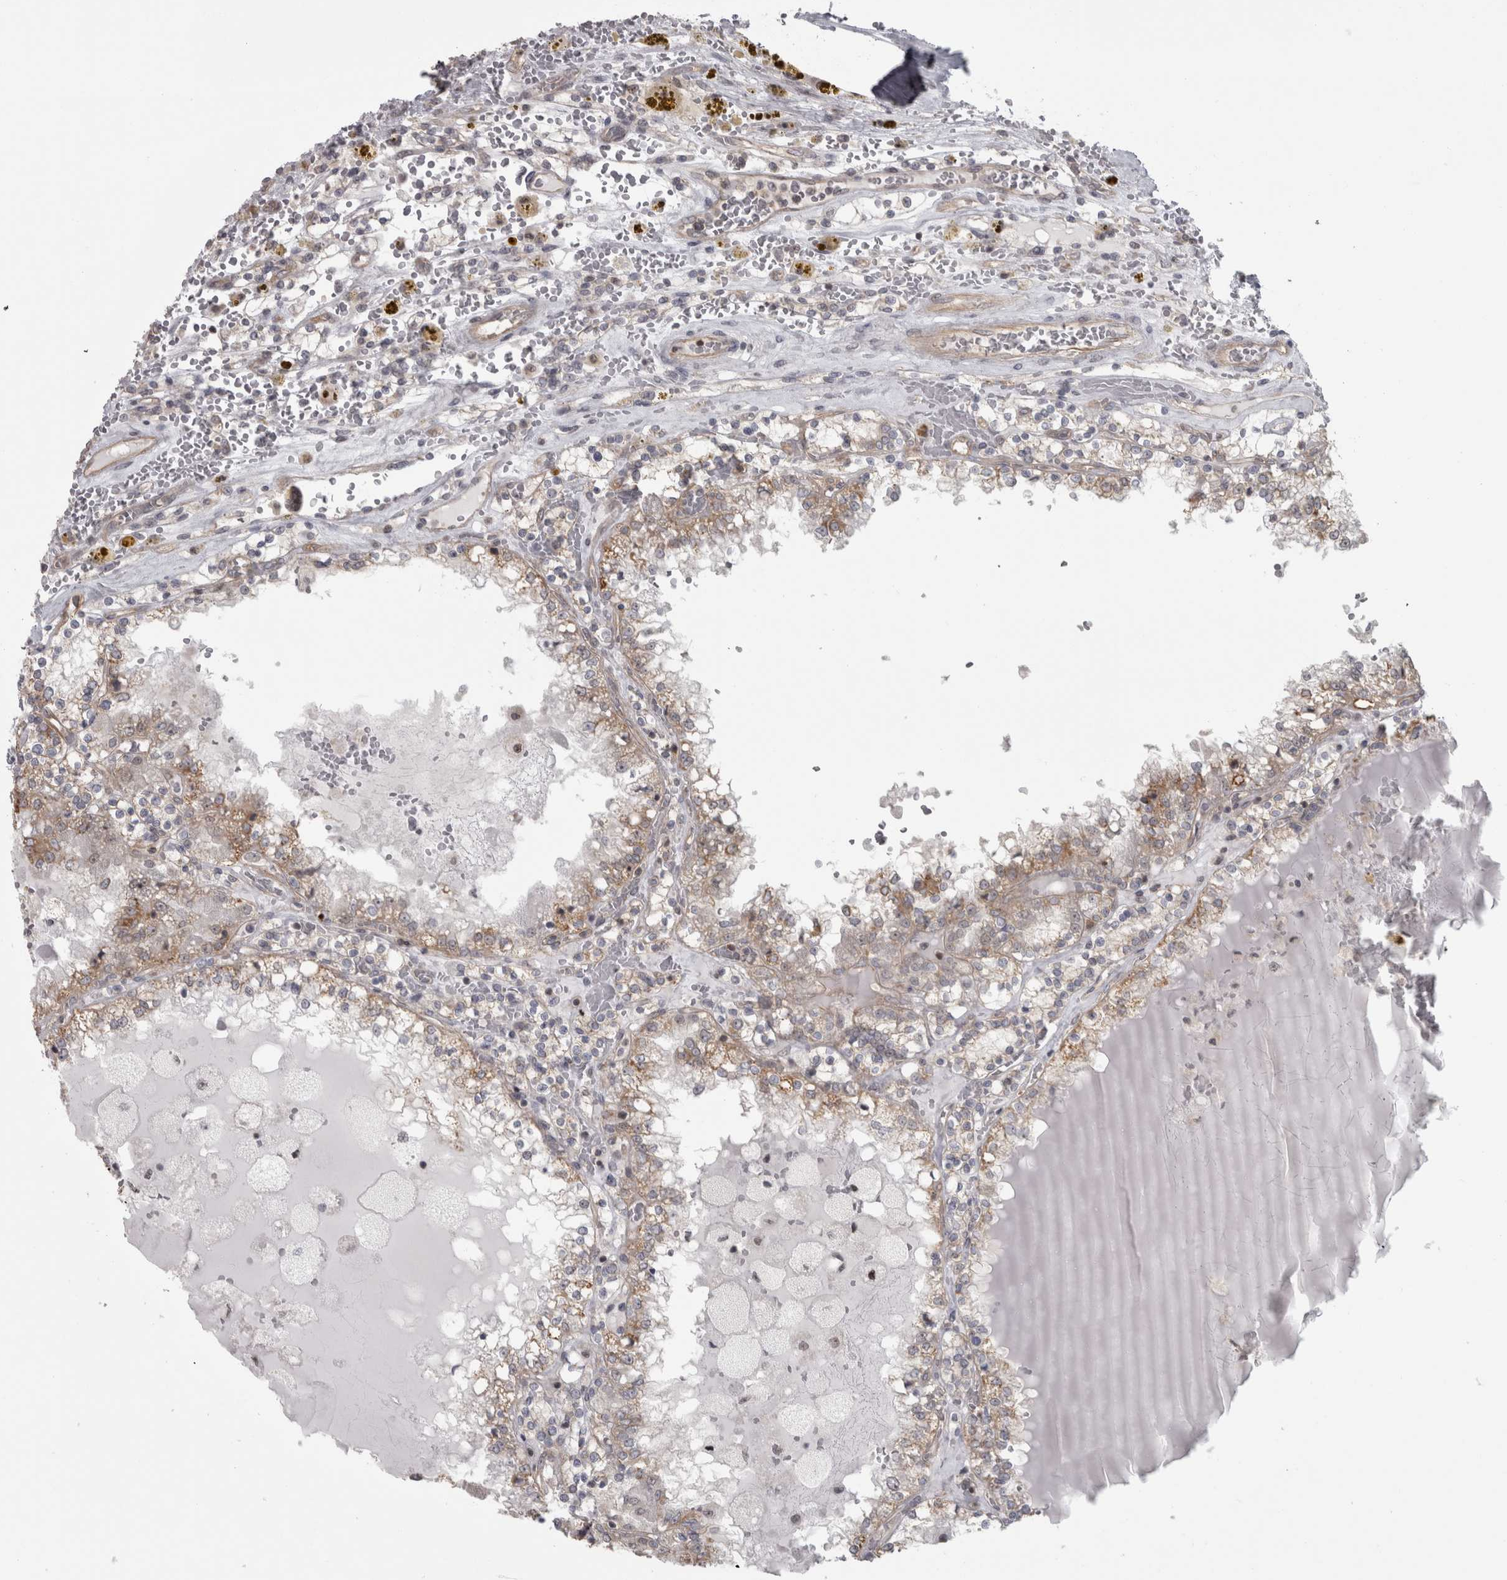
{"staining": {"intensity": "moderate", "quantity": ">75%", "location": "cytoplasmic/membranous"}, "tissue": "renal cancer", "cell_type": "Tumor cells", "image_type": "cancer", "snomed": [{"axis": "morphology", "description": "Adenocarcinoma, NOS"}, {"axis": "topography", "description": "Kidney"}], "caption": "Protein analysis of renal cancer tissue demonstrates moderate cytoplasmic/membranous positivity in approximately >75% of tumor cells. The staining is performed using DAB brown chromogen to label protein expression. The nuclei are counter-stained blue using hematoxylin.", "gene": "PPP1R12B", "patient": {"sex": "female", "age": 56}}